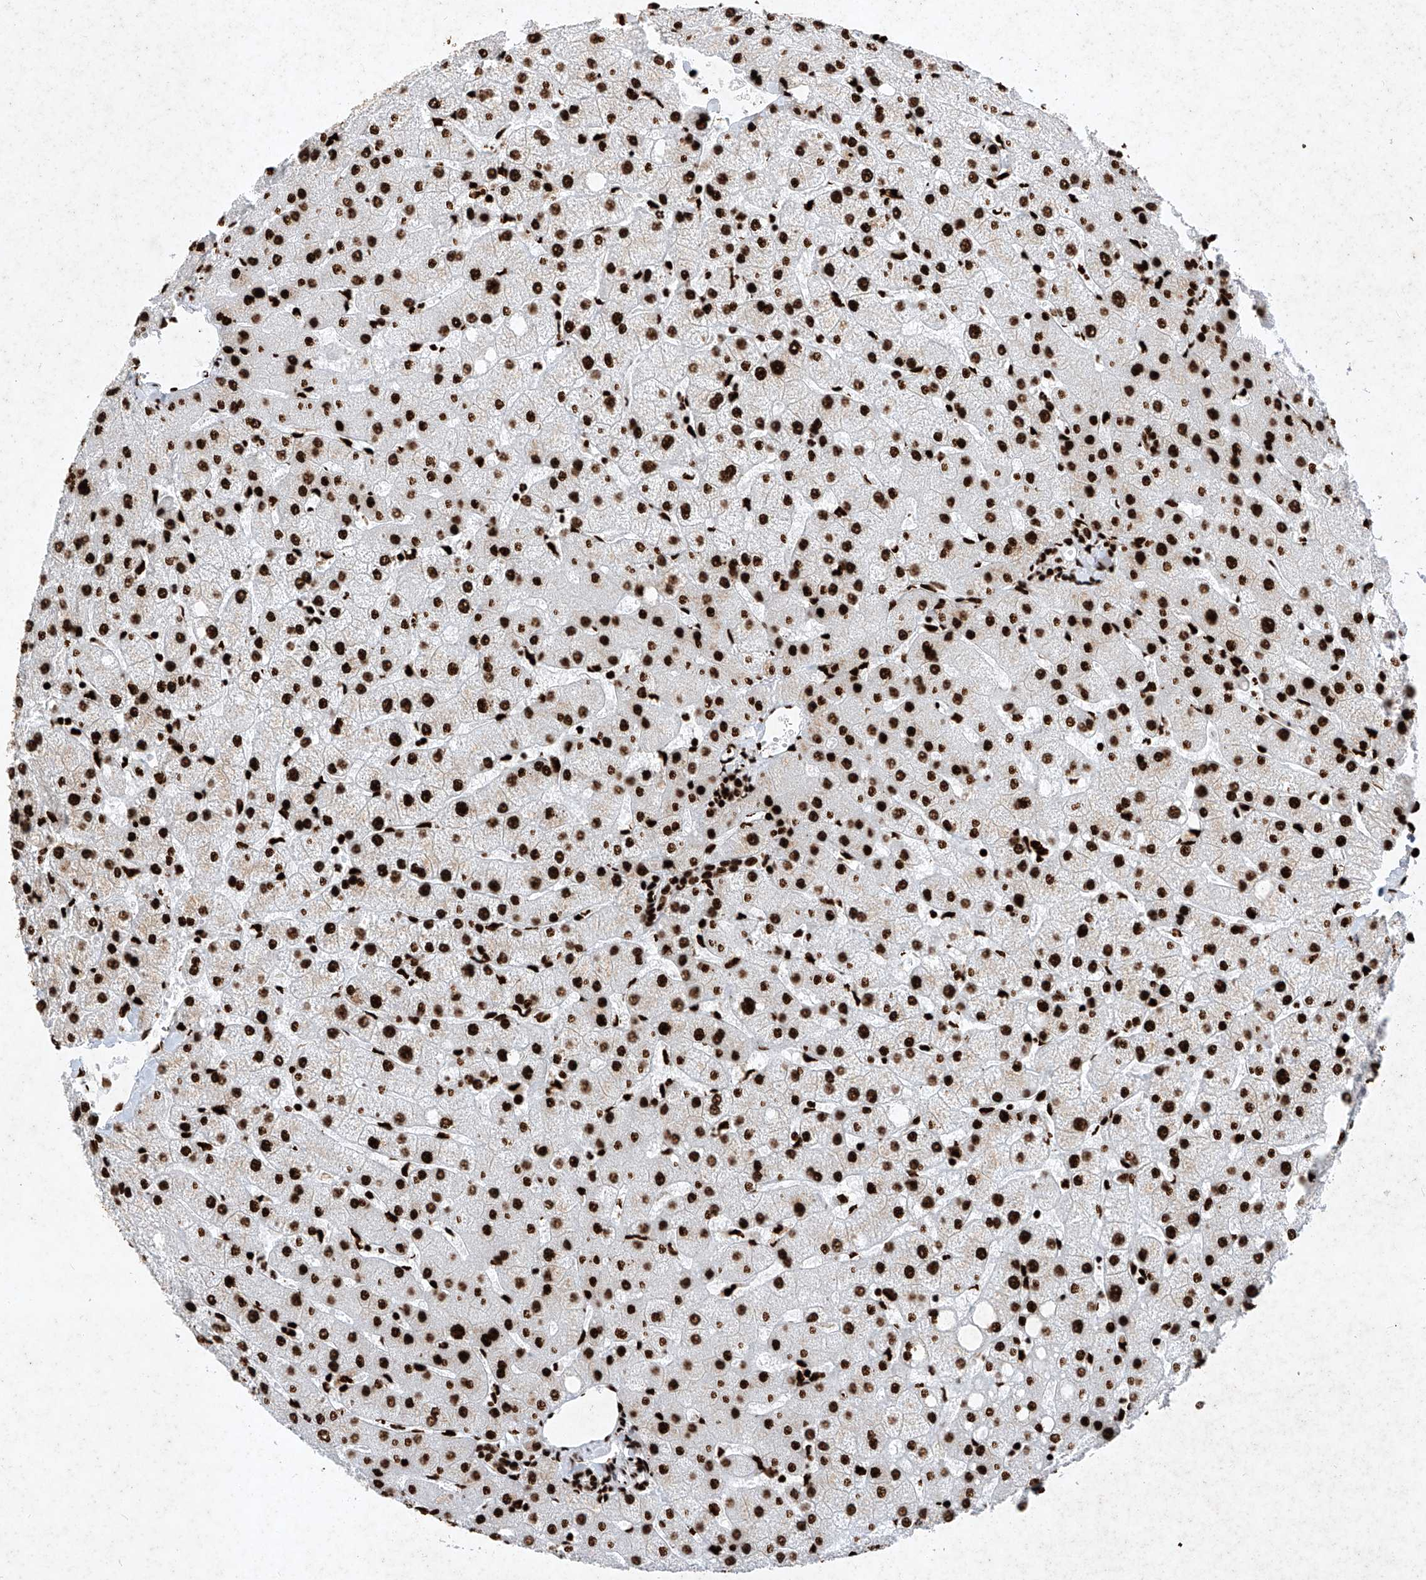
{"staining": {"intensity": "strong", "quantity": ">75%", "location": "nuclear"}, "tissue": "liver", "cell_type": "Cholangiocytes", "image_type": "normal", "snomed": [{"axis": "morphology", "description": "Normal tissue, NOS"}, {"axis": "topography", "description": "Liver"}], "caption": "Immunohistochemistry of normal human liver shows high levels of strong nuclear staining in about >75% of cholangiocytes. (Brightfield microscopy of DAB IHC at high magnification).", "gene": "SRSF6", "patient": {"sex": "female", "age": 54}}